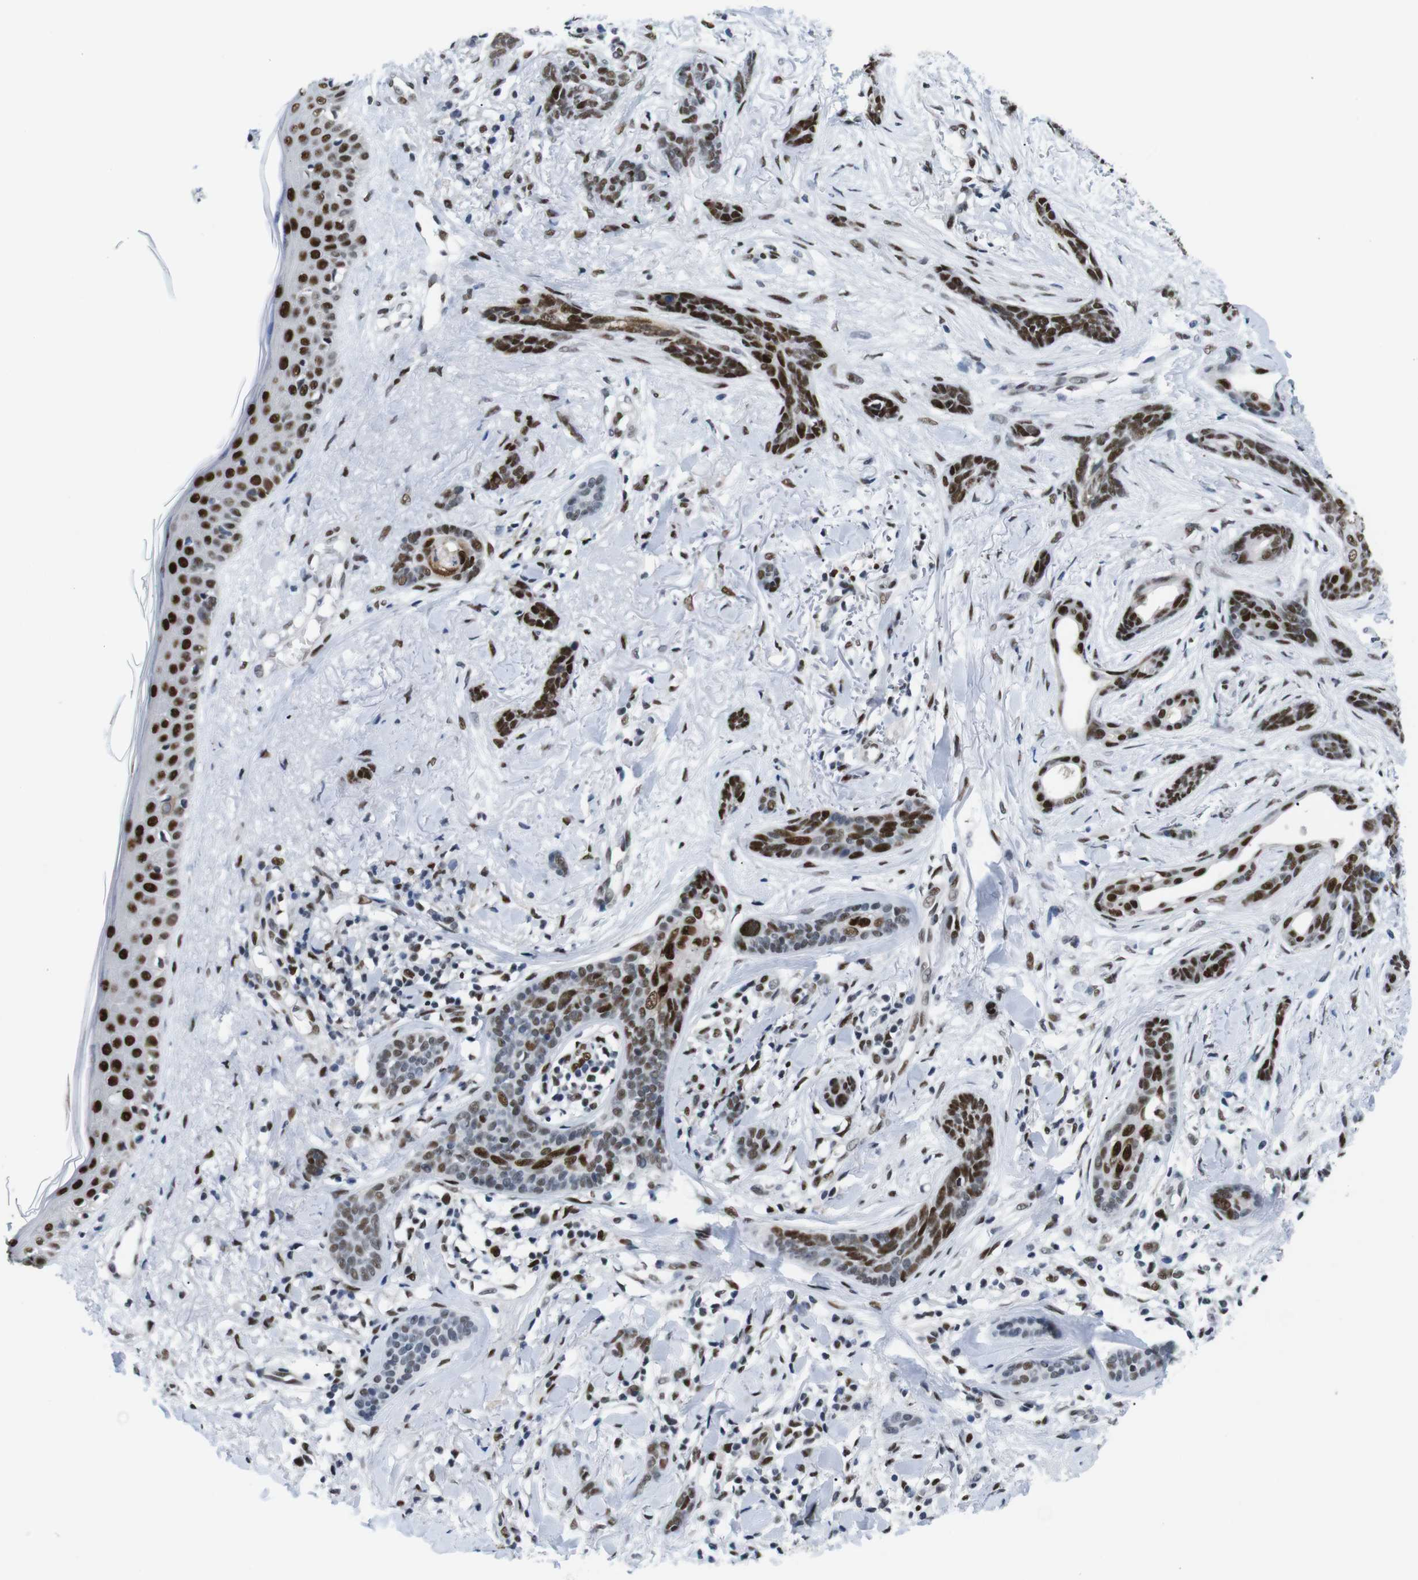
{"staining": {"intensity": "strong", "quantity": ">75%", "location": "nuclear"}, "tissue": "skin cancer", "cell_type": "Tumor cells", "image_type": "cancer", "snomed": [{"axis": "morphology", "description": "Basal cell carcinoma"}, {"axis": "morphology", "description": "Adnexal tumor, benign"}, {"axis": "topography", "description": "Skin"}], "caption": "This is a histology image of immunohistochemistry staining of benign adnexal tumor (skin), which shows strong staining in the nuclear of tumor cells.", "gene": "PSME3", "patient": {"sex": "female", "age": 42}}